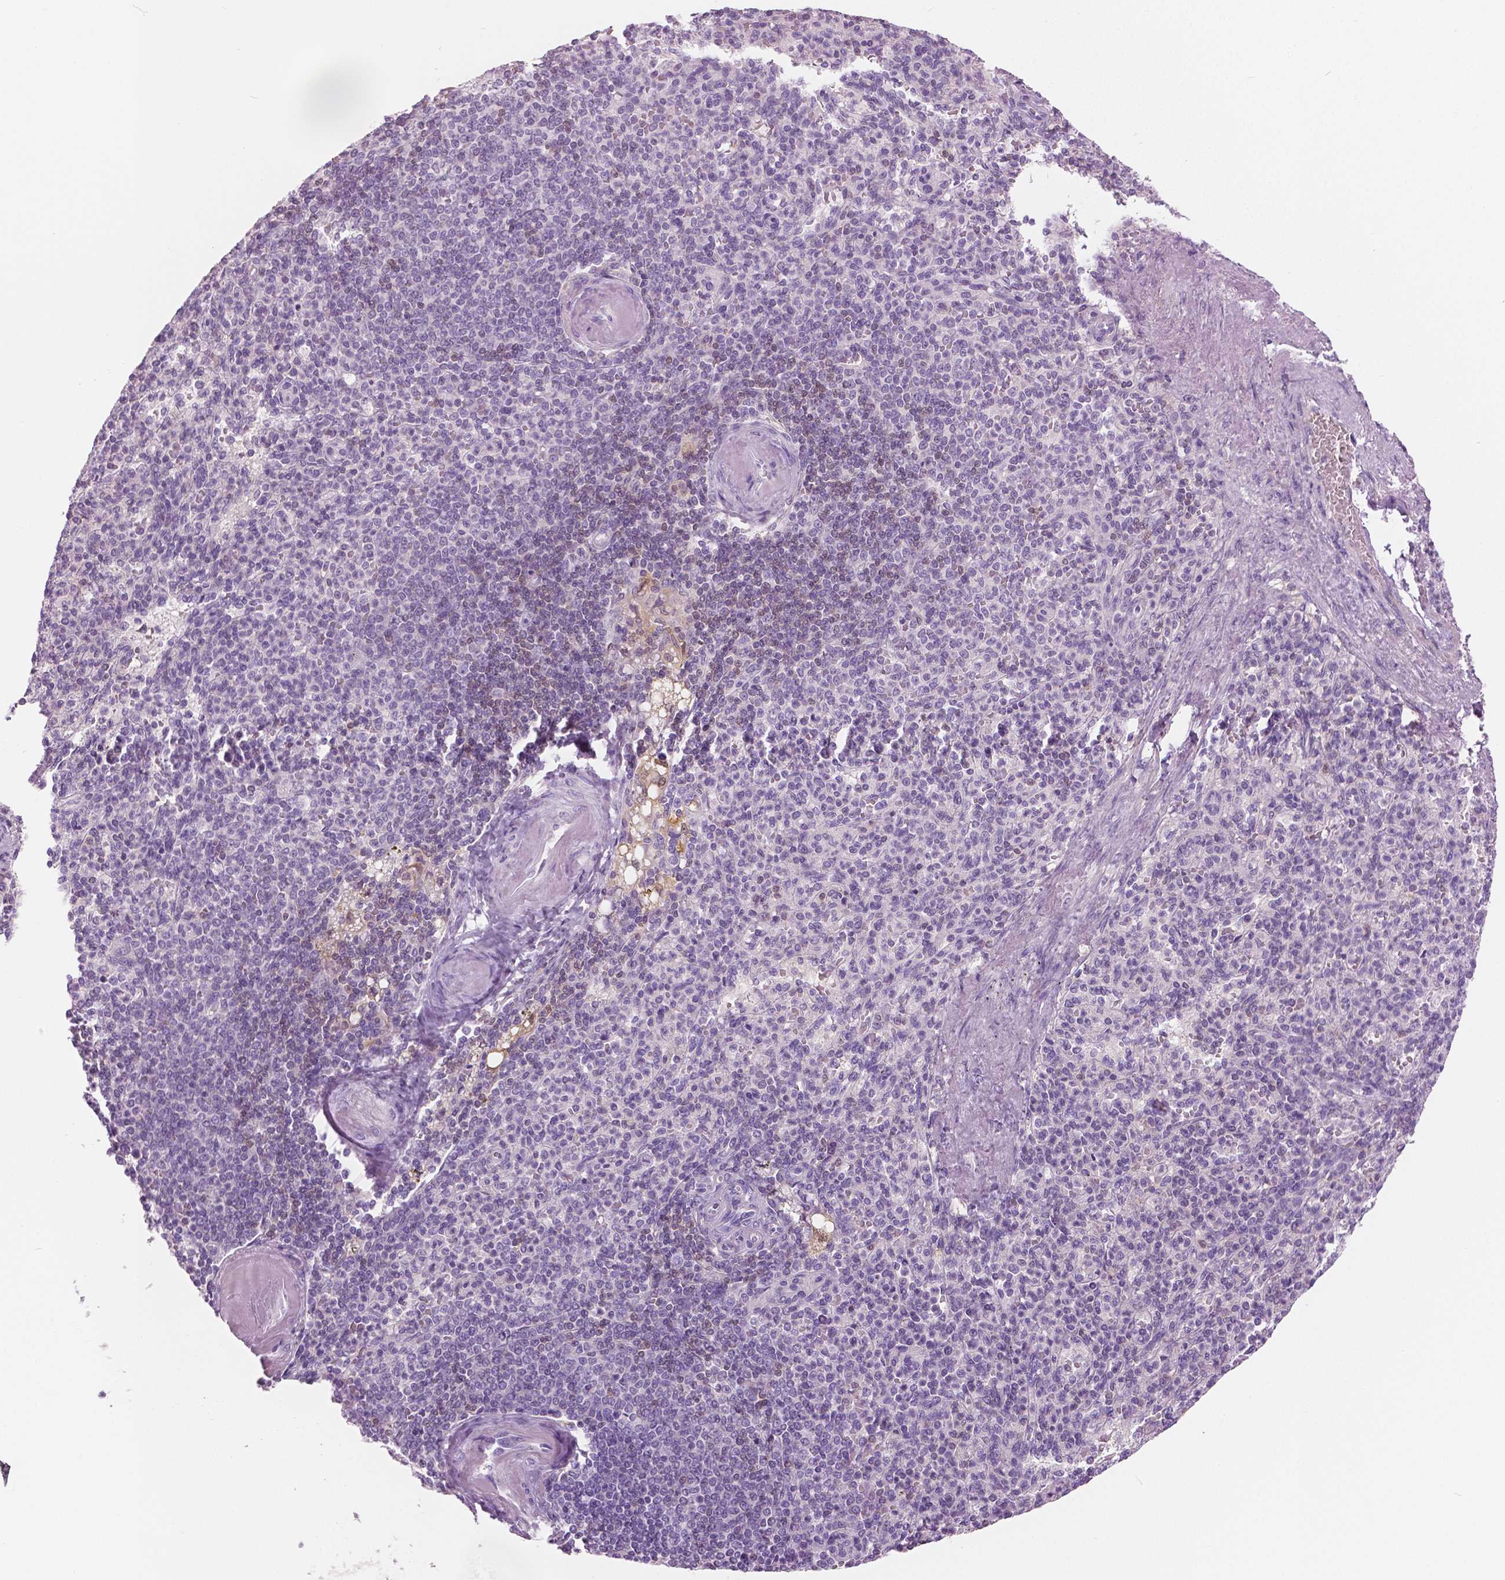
{"staining": {"intensity": "negative", "quantity": "none", "location": "none"}, "tissue": "spleen", "cell_type": "Cells in red pulp", "image_type": "normal", "snomed": [{"axis": "morphology", "description": "Normal tissue, NOS"}, {"axis": "topography", "description": "Spleen"}], "caption": "Histopathology image shows no significant protein staining in cells in red pulp of normal spleen. (DAB immunohistochemistry (IHC) with hematoxylin counter stain).", "gene": "GALM", "patient": {"sex": "female", "age": 74}}